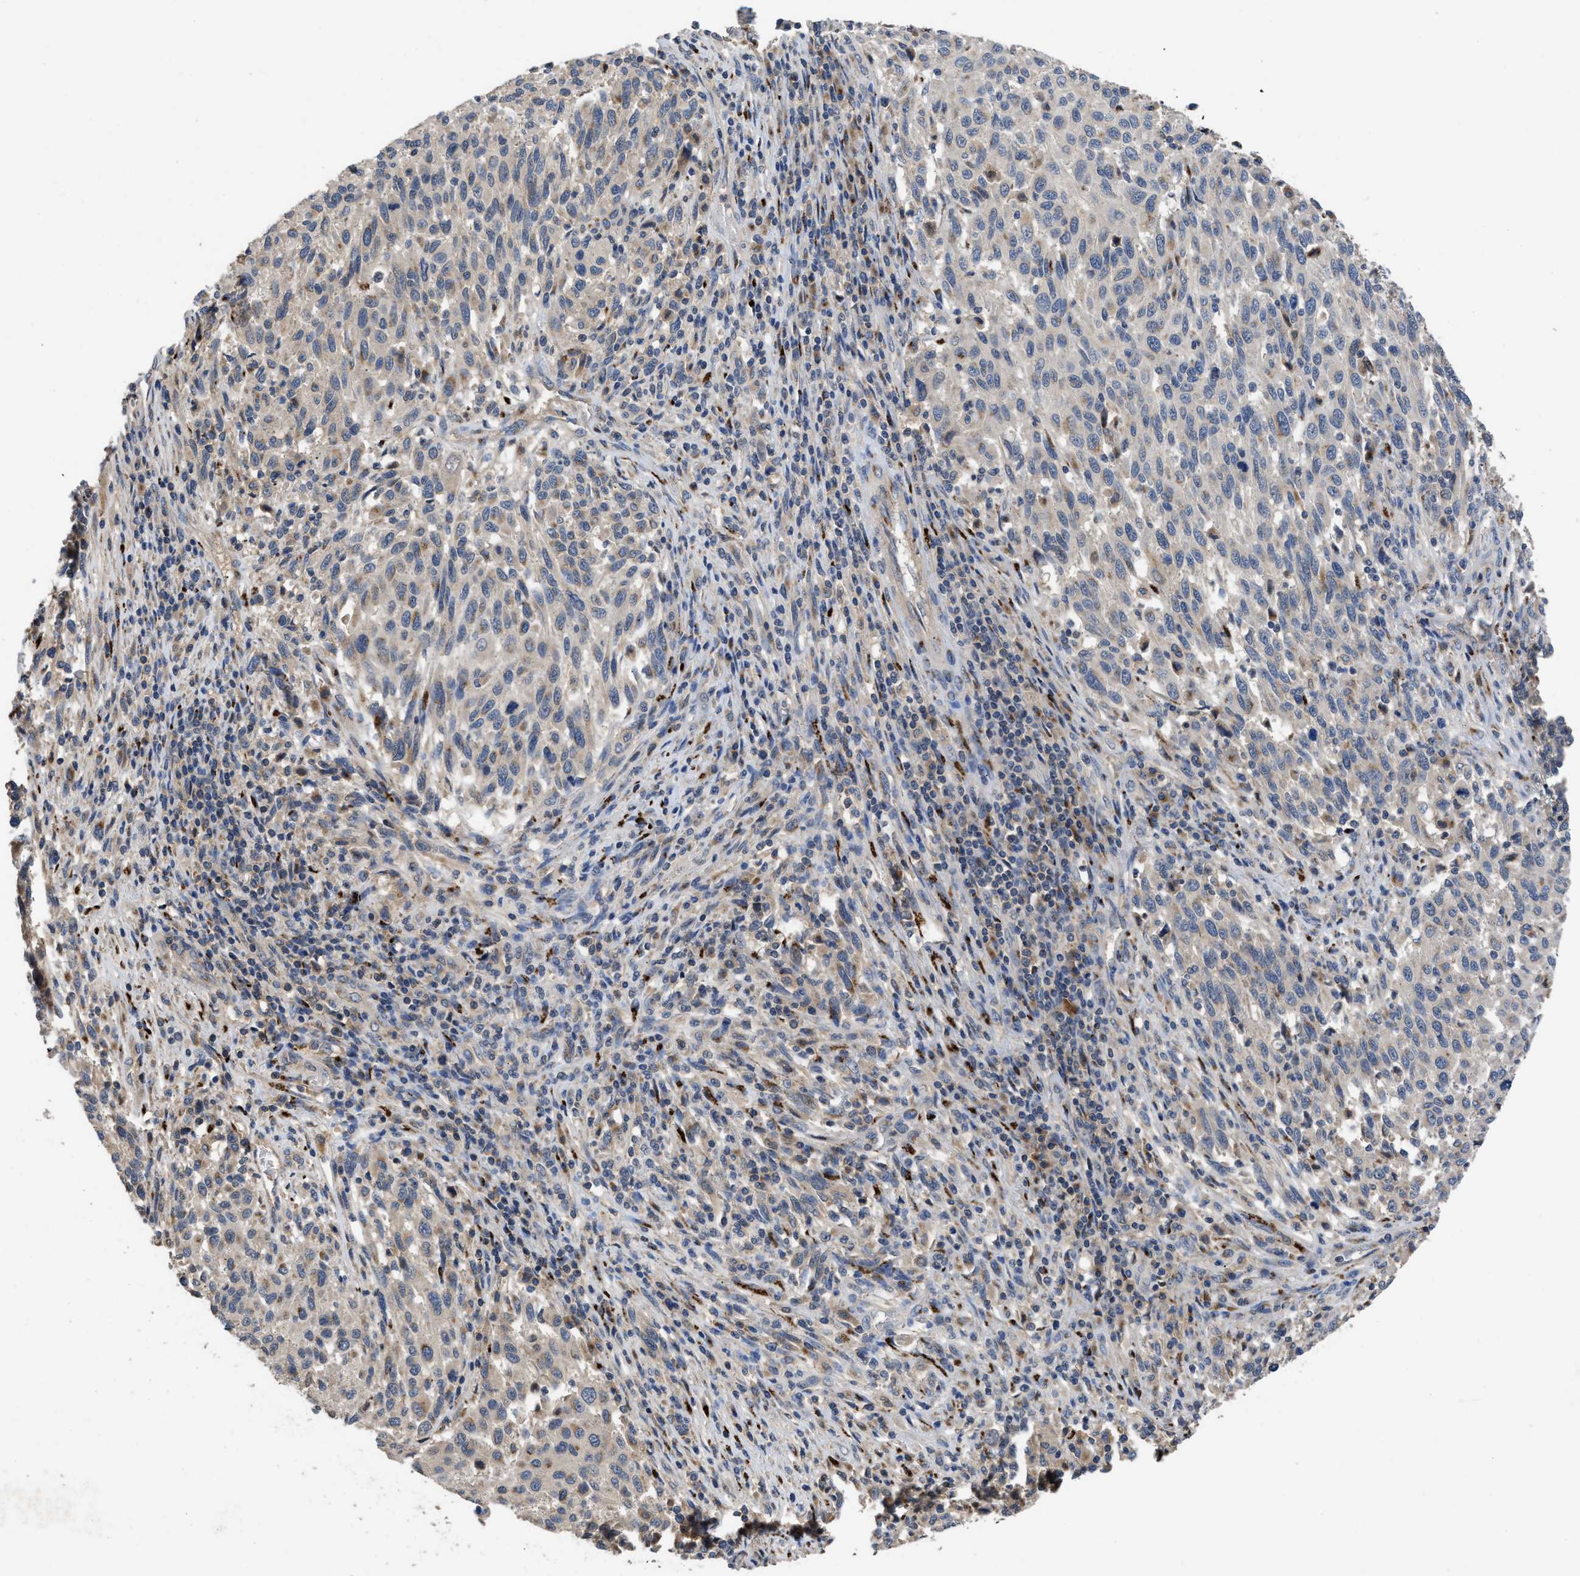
{"staining": {"intensity": "negative", "quantity": "none", "location": "none"}, "tissue": "melanoma", "cell_type": "Tumor cells", "image_type": "cancer", "snomed": [{"axis": "morphology", "description": "Malignant melanoma, Metastatic site"}, {"axis": "topography", "description": "Lymph node"}], "caption": "Micrograph shows no protein staining in tumor cells of malignant melanoma (metastatic site) tissue.", "gene": "SIK2", "patient": {"sex": "male", "age": 61}}